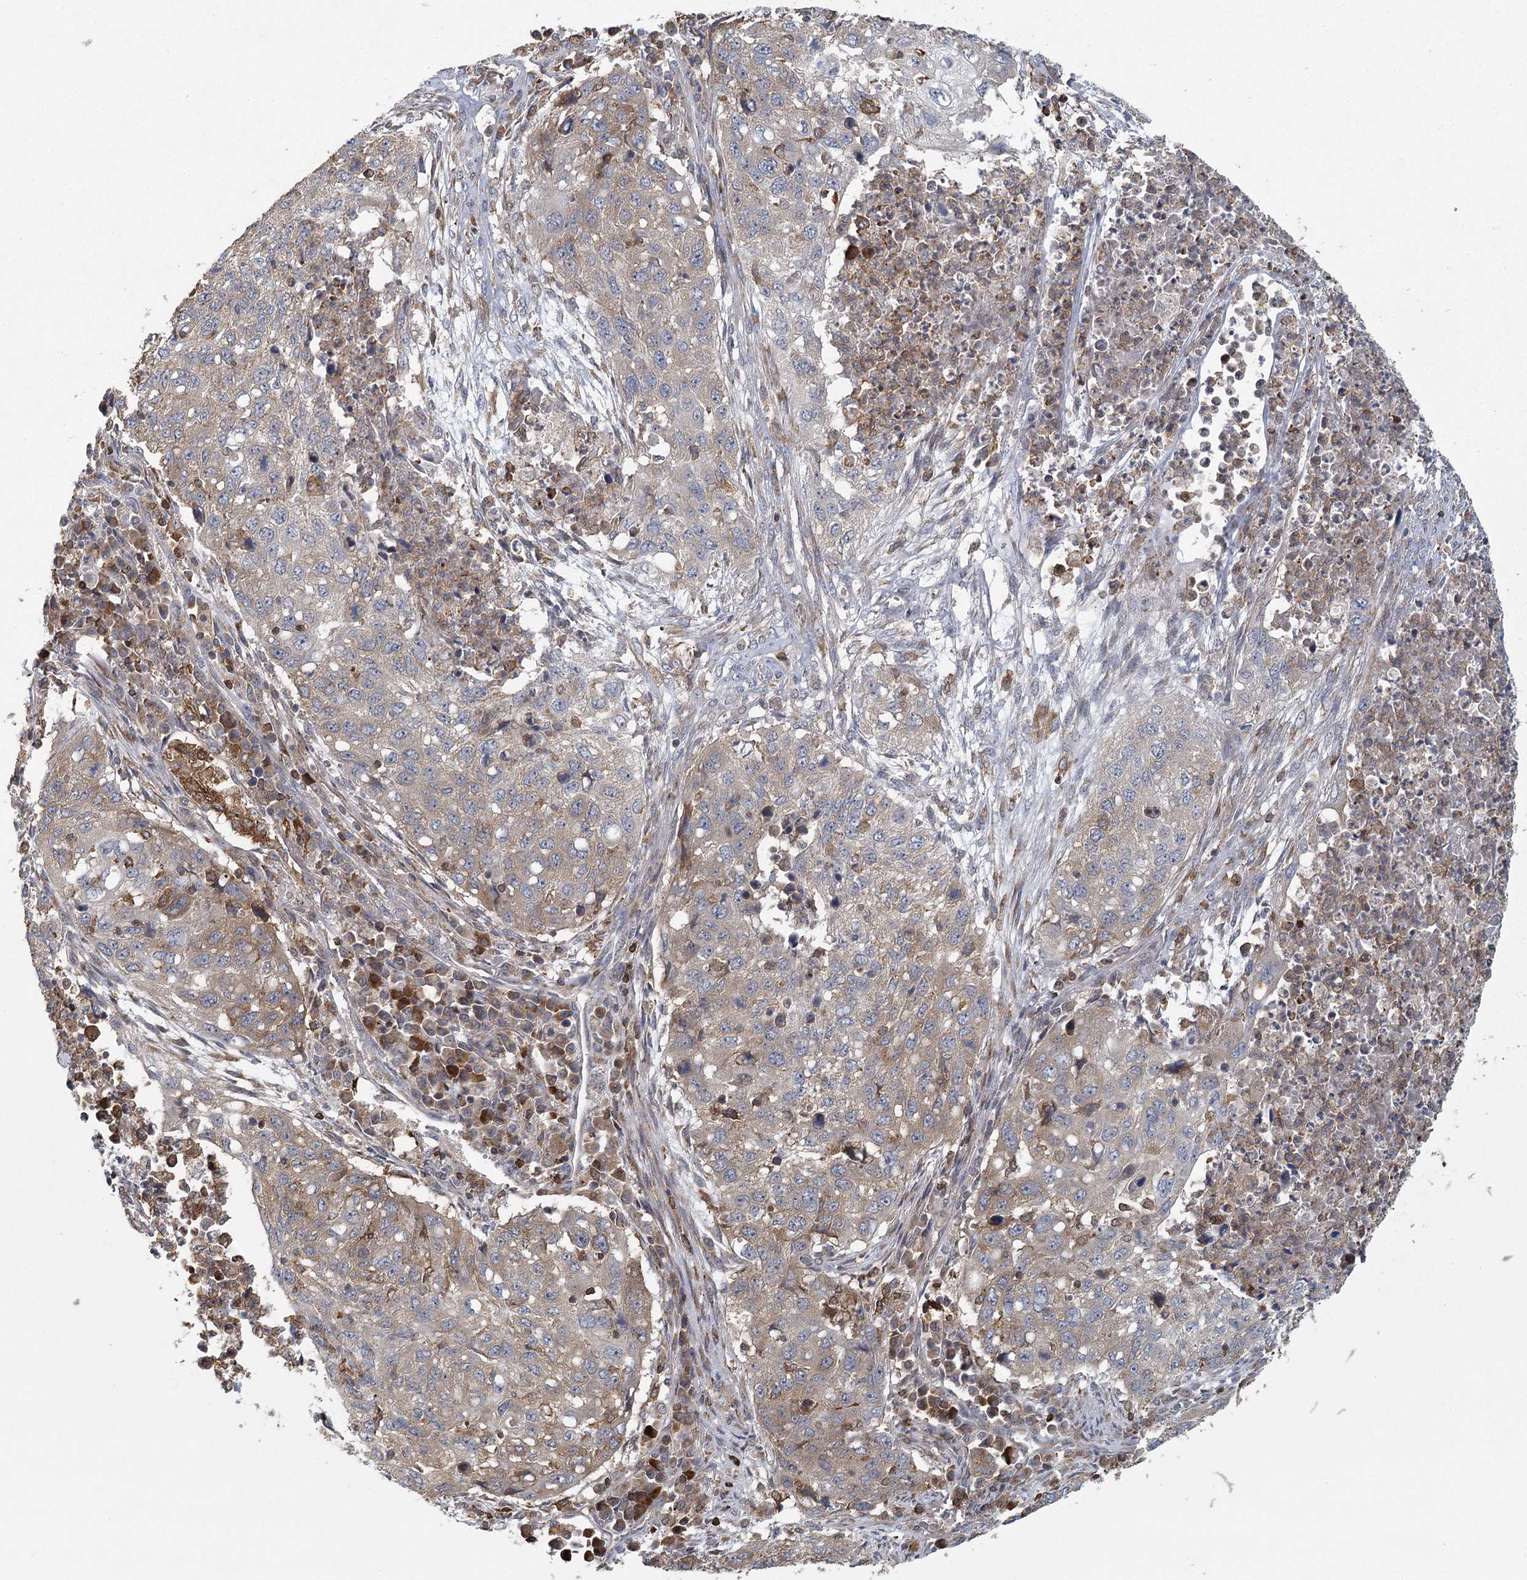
{"staining": {"intensity": "weak", "quantity": "25%-75%", "location": "cytoplasmic/membranous"}, "tissue": "lung cancer", "cell_type": "Tumor cells", "image_type": "cancer", "snomed": [{"axis": "morphology", "description": "Squamous cell carcinoma, NOS"}, {"axis": "topography", "description": "Lung"}], "caption": "Weak cytoplasmic/membranous expression for a protein is present in about 25%-75% of tumor cells of lung cancer (squamous cell carcinoma) using immunohistochemistry (IHC).", "gene": "PLEKHA7", "patient": {"sex": "female", "age": 63}}